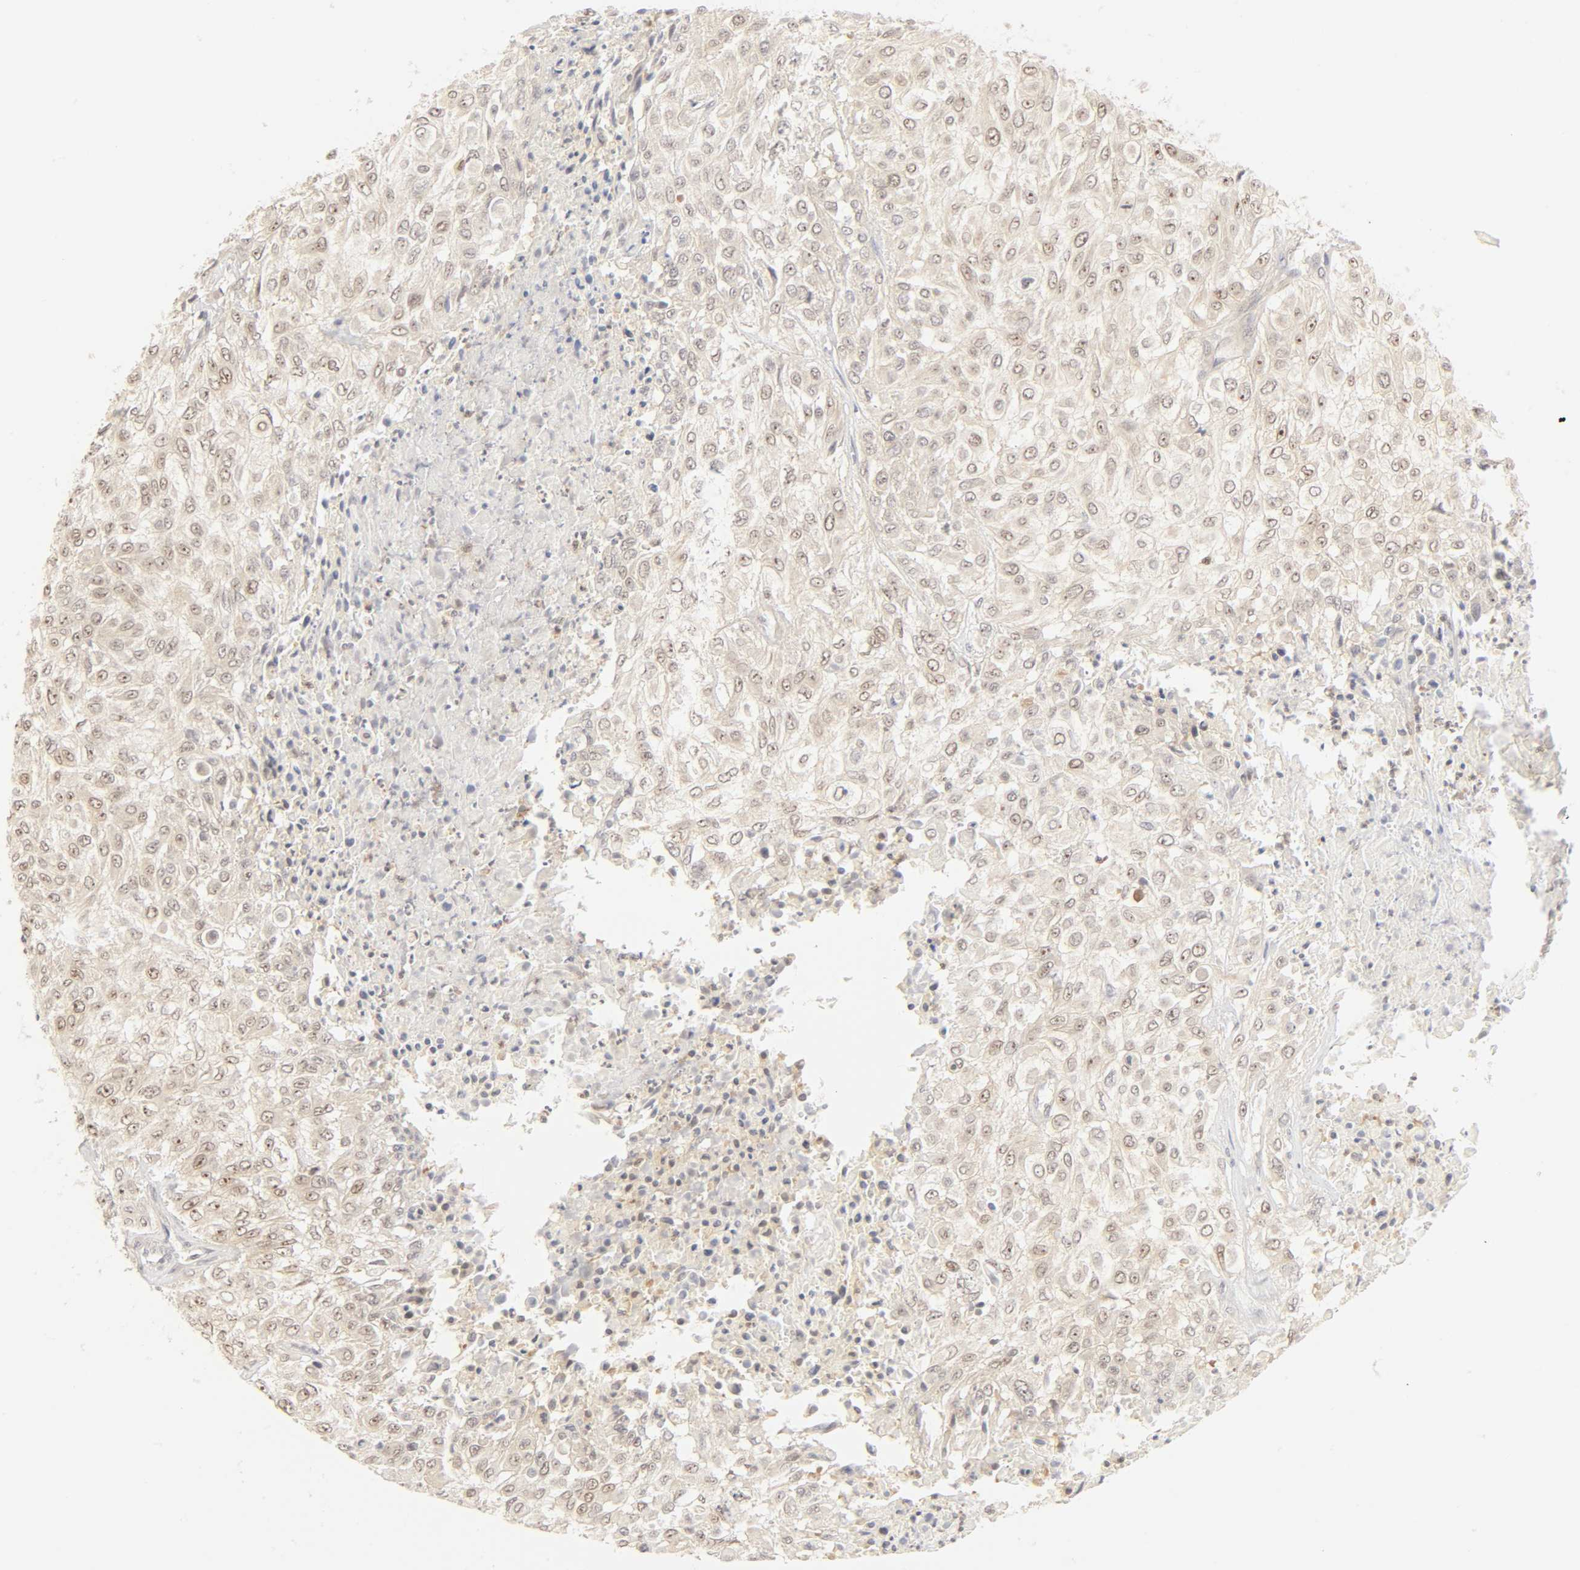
{"staining": {"intensity": "weak", "quantity": "25%-75%", "location": "cytoplasmic/membranous,nuclear"}, "tissue": "urothelial cancer", "cell_type": "Tumor cells", "image_type": "cancer", "snomed": [{"axis": "morphology", "description": "Urothelial carcinoma, High grade"}, {"axis": "topography", "description": "Urinary bladder"}], "caption": "Tumor cells exhibit low levels of weak cytoplasmic/membranous and nuclear expression in about 25%-75% of cells in urothelial cancer.", "gene": "KIF2A", "patient": {"sex": "male", "age": 57}}